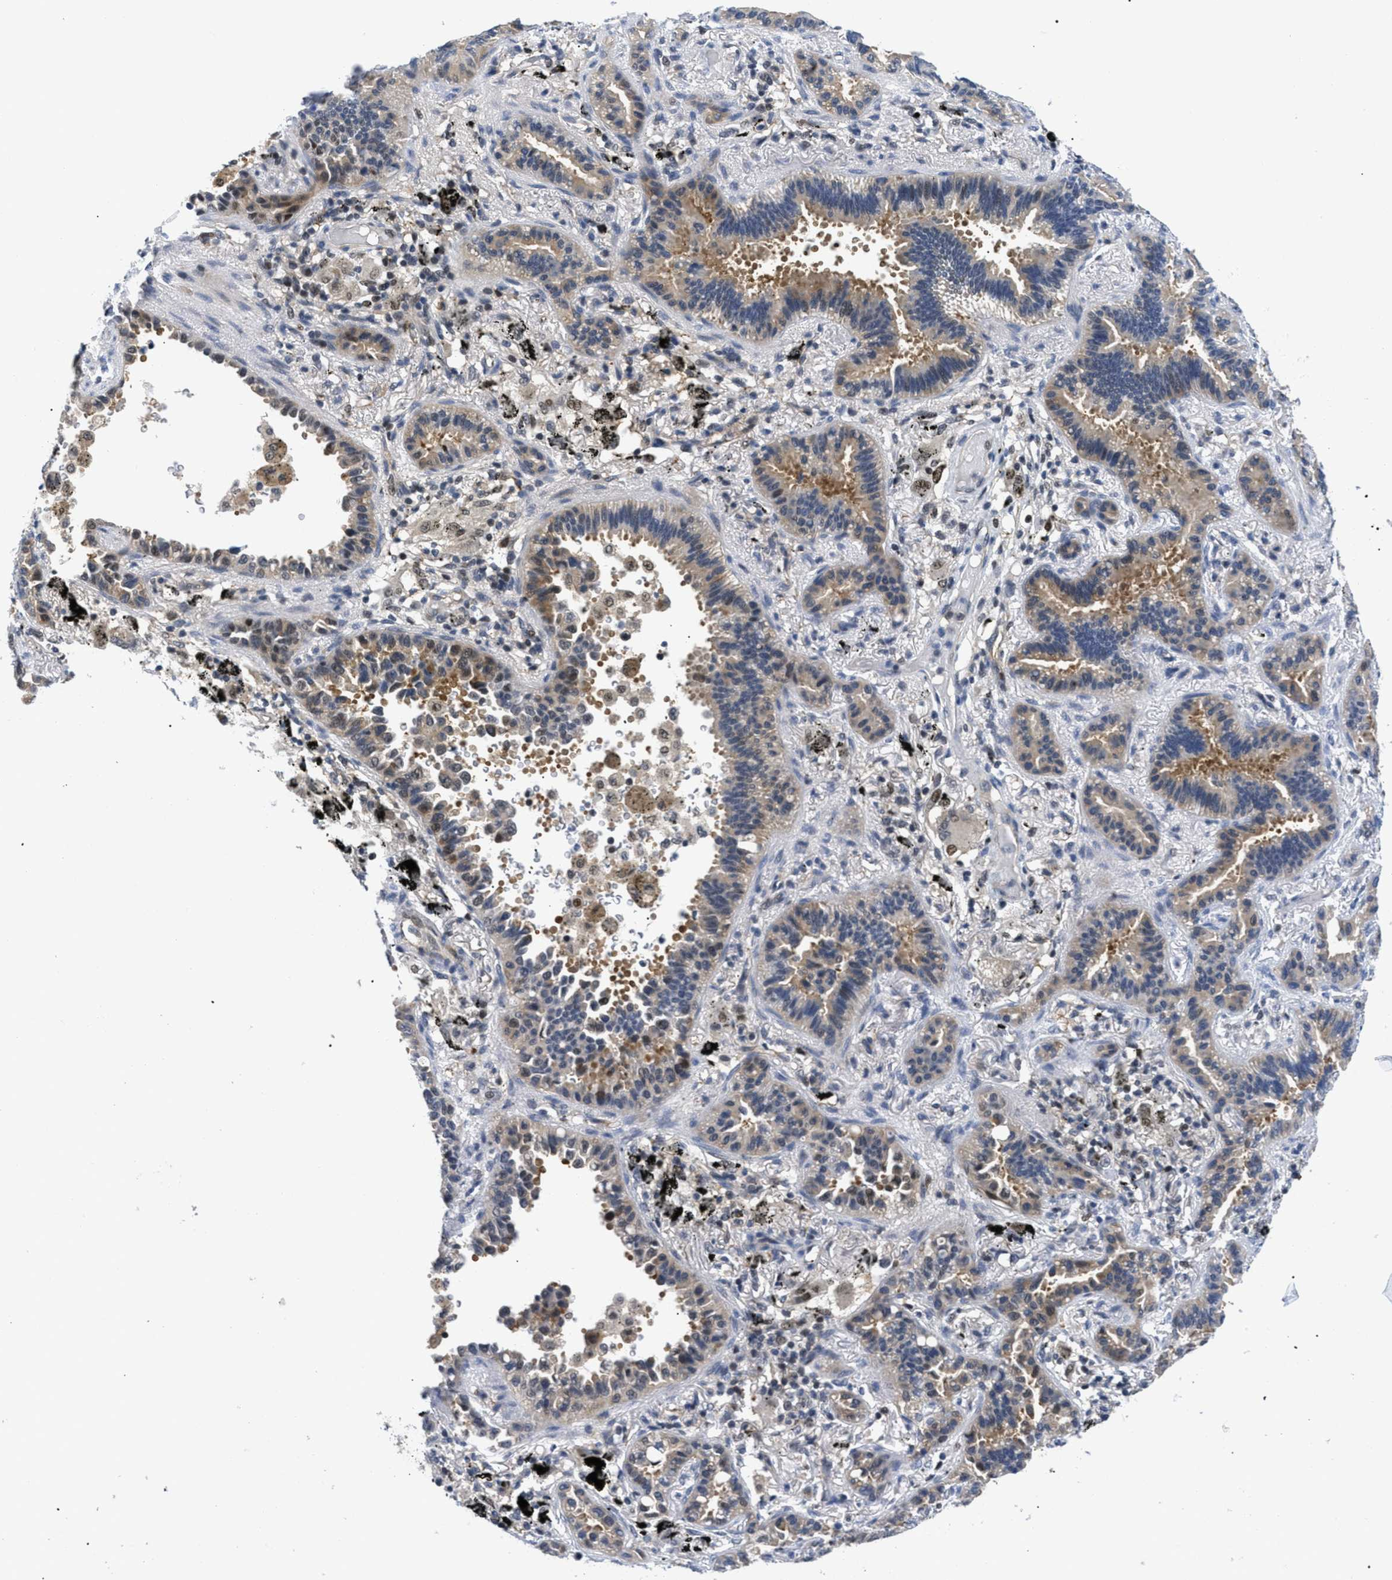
{"staining": {"intensity": "weak", "quantity": "25%-75%", "location": "cytoplasmic/membranous,nuclear"}, "tissue": "lung cancer", "cell_type": "Tumor cells", "image_type": "cancer", "snomed": [{"axis": "morphology", "description": "Normal tissue, NOS"}, {"axis": "morphology", "description": "Adenocarcinoma, NOS"}, {"axis": "topography", "description": "Lung"}], "caption": "This histopathology image reveals immunohistochemistry (IHC) staining of lung cancer, with low weak cytoplasmic/membranous and nuclear expression in about 25%-75% of tumor cells.", "gene": "SLC29A2", "patient": {"sex": "male", "age": 59}}